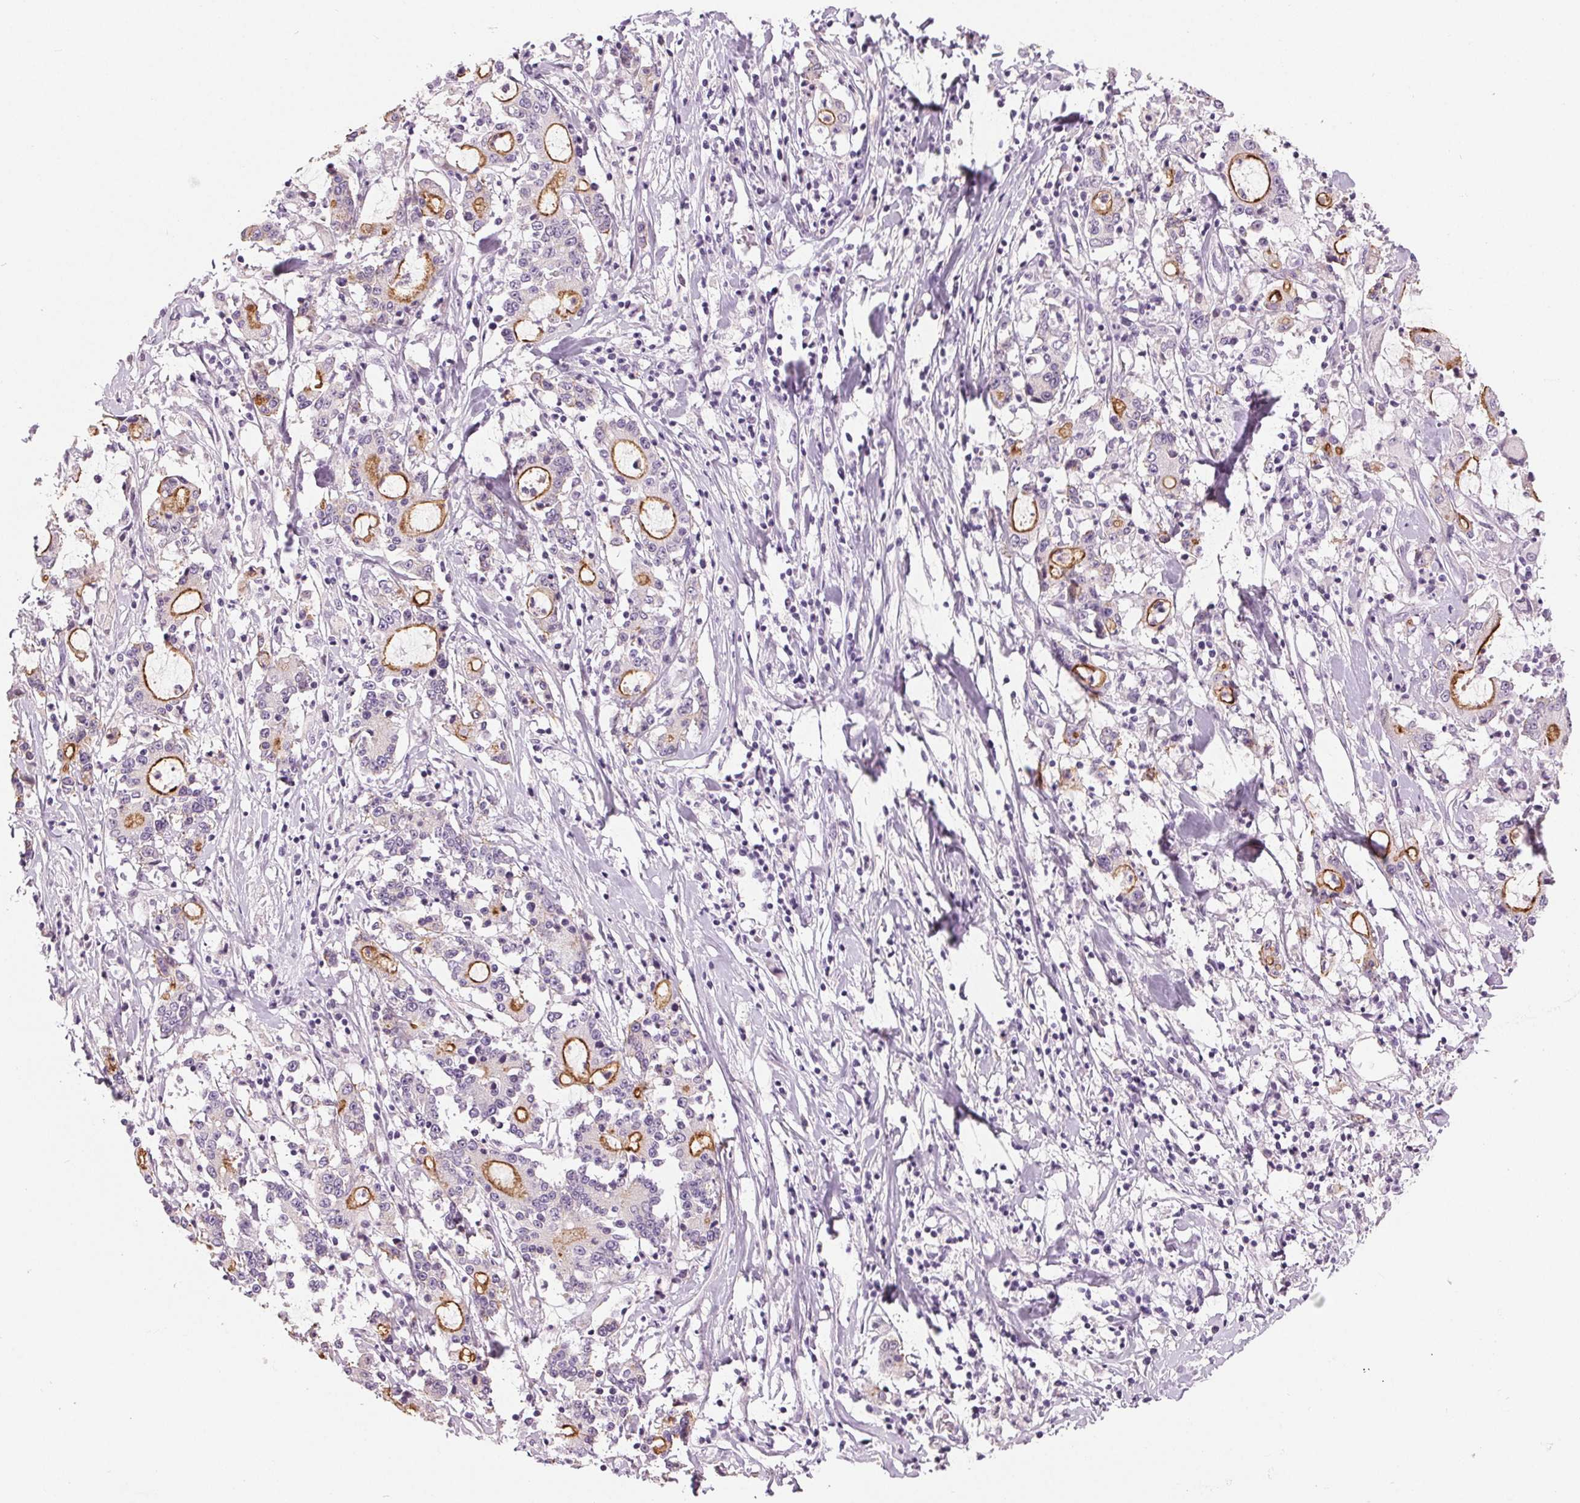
{"staining": {"intensity": "strong", "quantity": "<25%", "location": "cytoplasmic/membranous"}, "tissue": "stomach cancer", "cell_type": "Tumor cells", "image_type": "cancer", "snomed": [{"axis": "morphology", "description": "Adenocarcinoma, NOS"}, {"axis": "topography", "description": "Stomach, upper"}], "caption": "Stomach cancer (adenocarcinoma) stained for a protein reveals strong cytoplasmic/membranous positivity in tumor cells. (DAB IHC with brightfield microscopy, high magnification).", "gene": "MISP", "patient": {"sex": "male", "age": 68}}